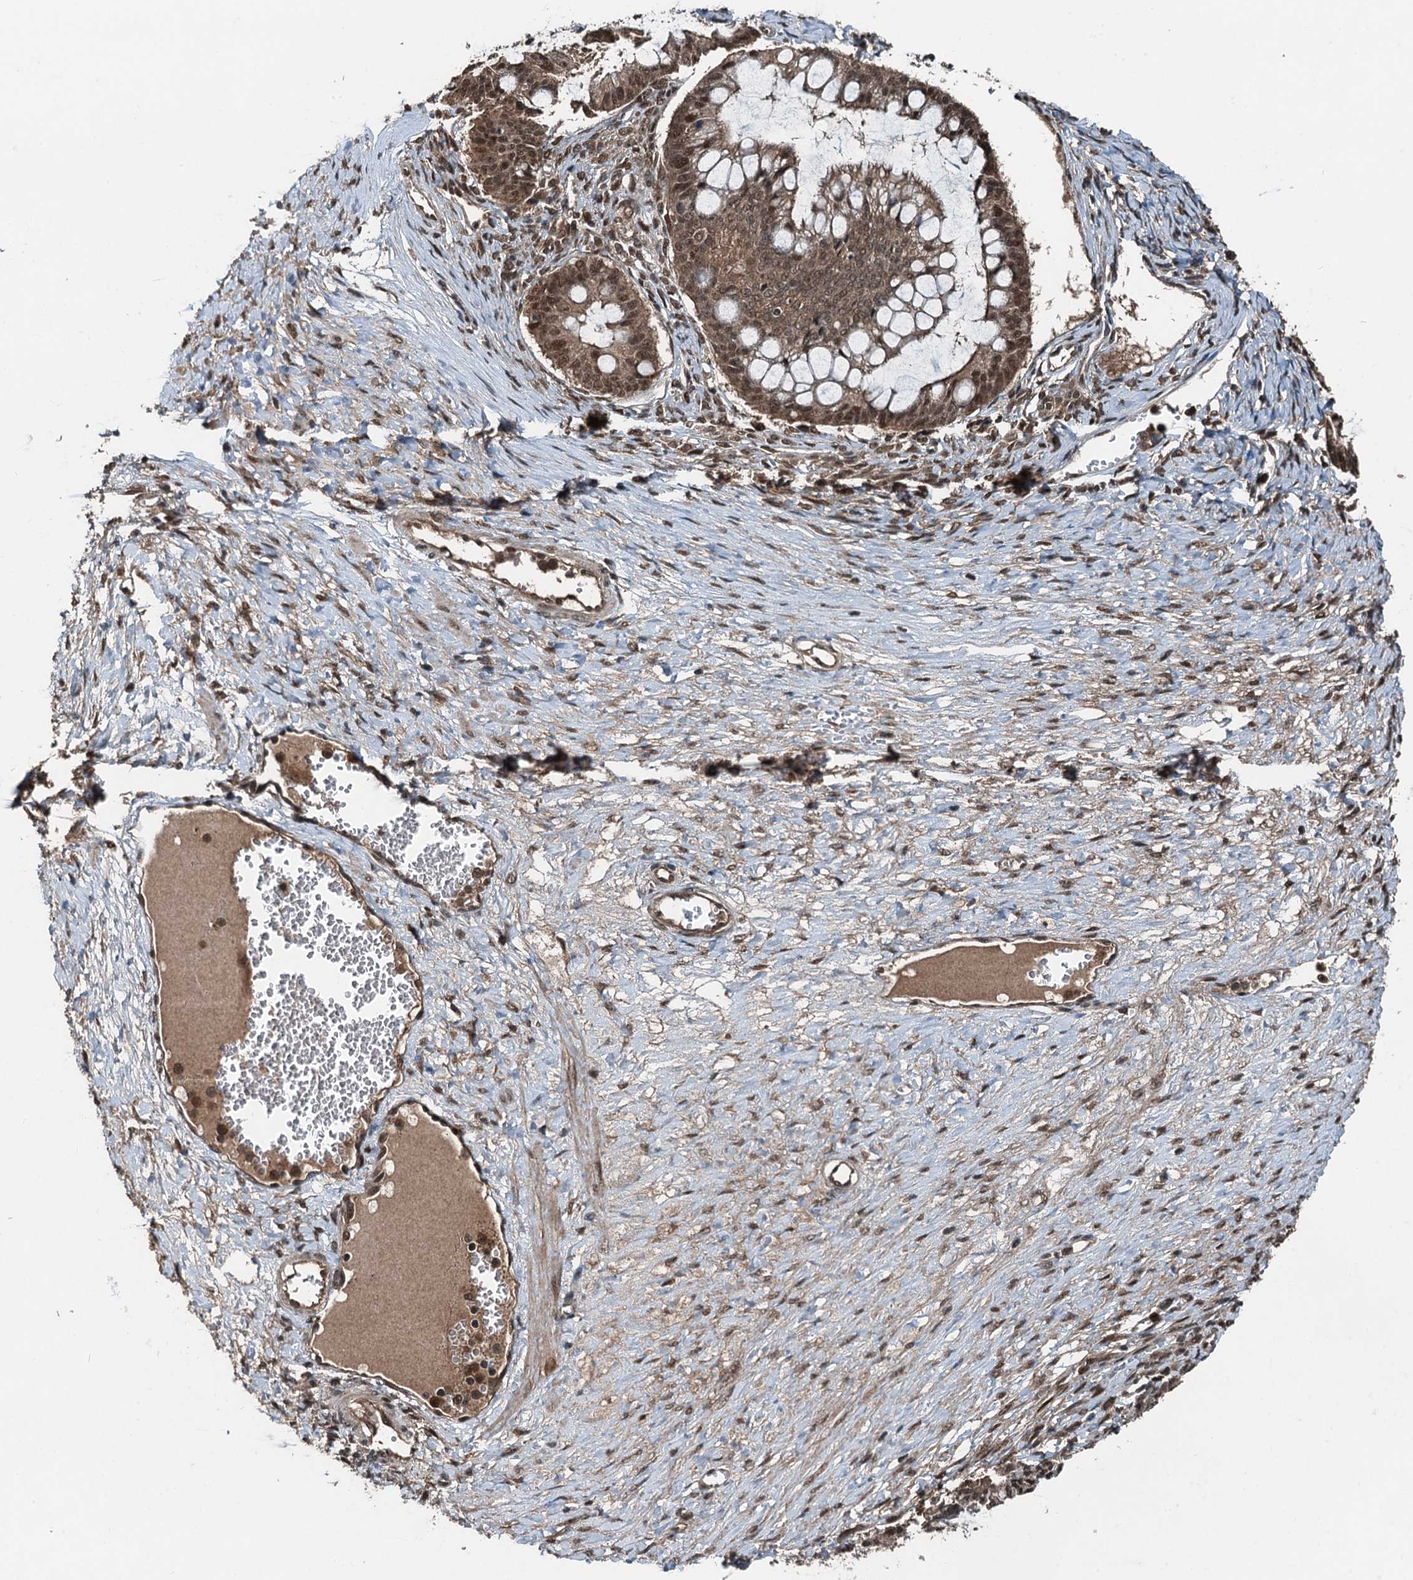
{"staining": {"intensity": "moderate", "quantity": "25%-75%", "location": "cytoplasmic/membranous,nuclear"}, "tissue": "ovarian cancer", "cell_type": "Tumor cells", "image_type": "cancer", "snomed": [{"axis": "morphology", "description": "Cystadenocarcinoma, mucinous, NOS"}, {"axis": "topography", "description": "Ovary"}], "caption": "Protein staining of ovarian mucinous cystadenocarcinoma tissue exhibits moderate cytoplasmic/membranous and nuclear expression in about 25%-75% of tumor cells. The staining is performed using DAB (3,3'-diaminobenzidine) brown chromogen to label protein expression. The nuclei are counter-stained blue using hematoxylin.", "gene": "UBXN6", "patient": {"sex": "female", "age": 73}}